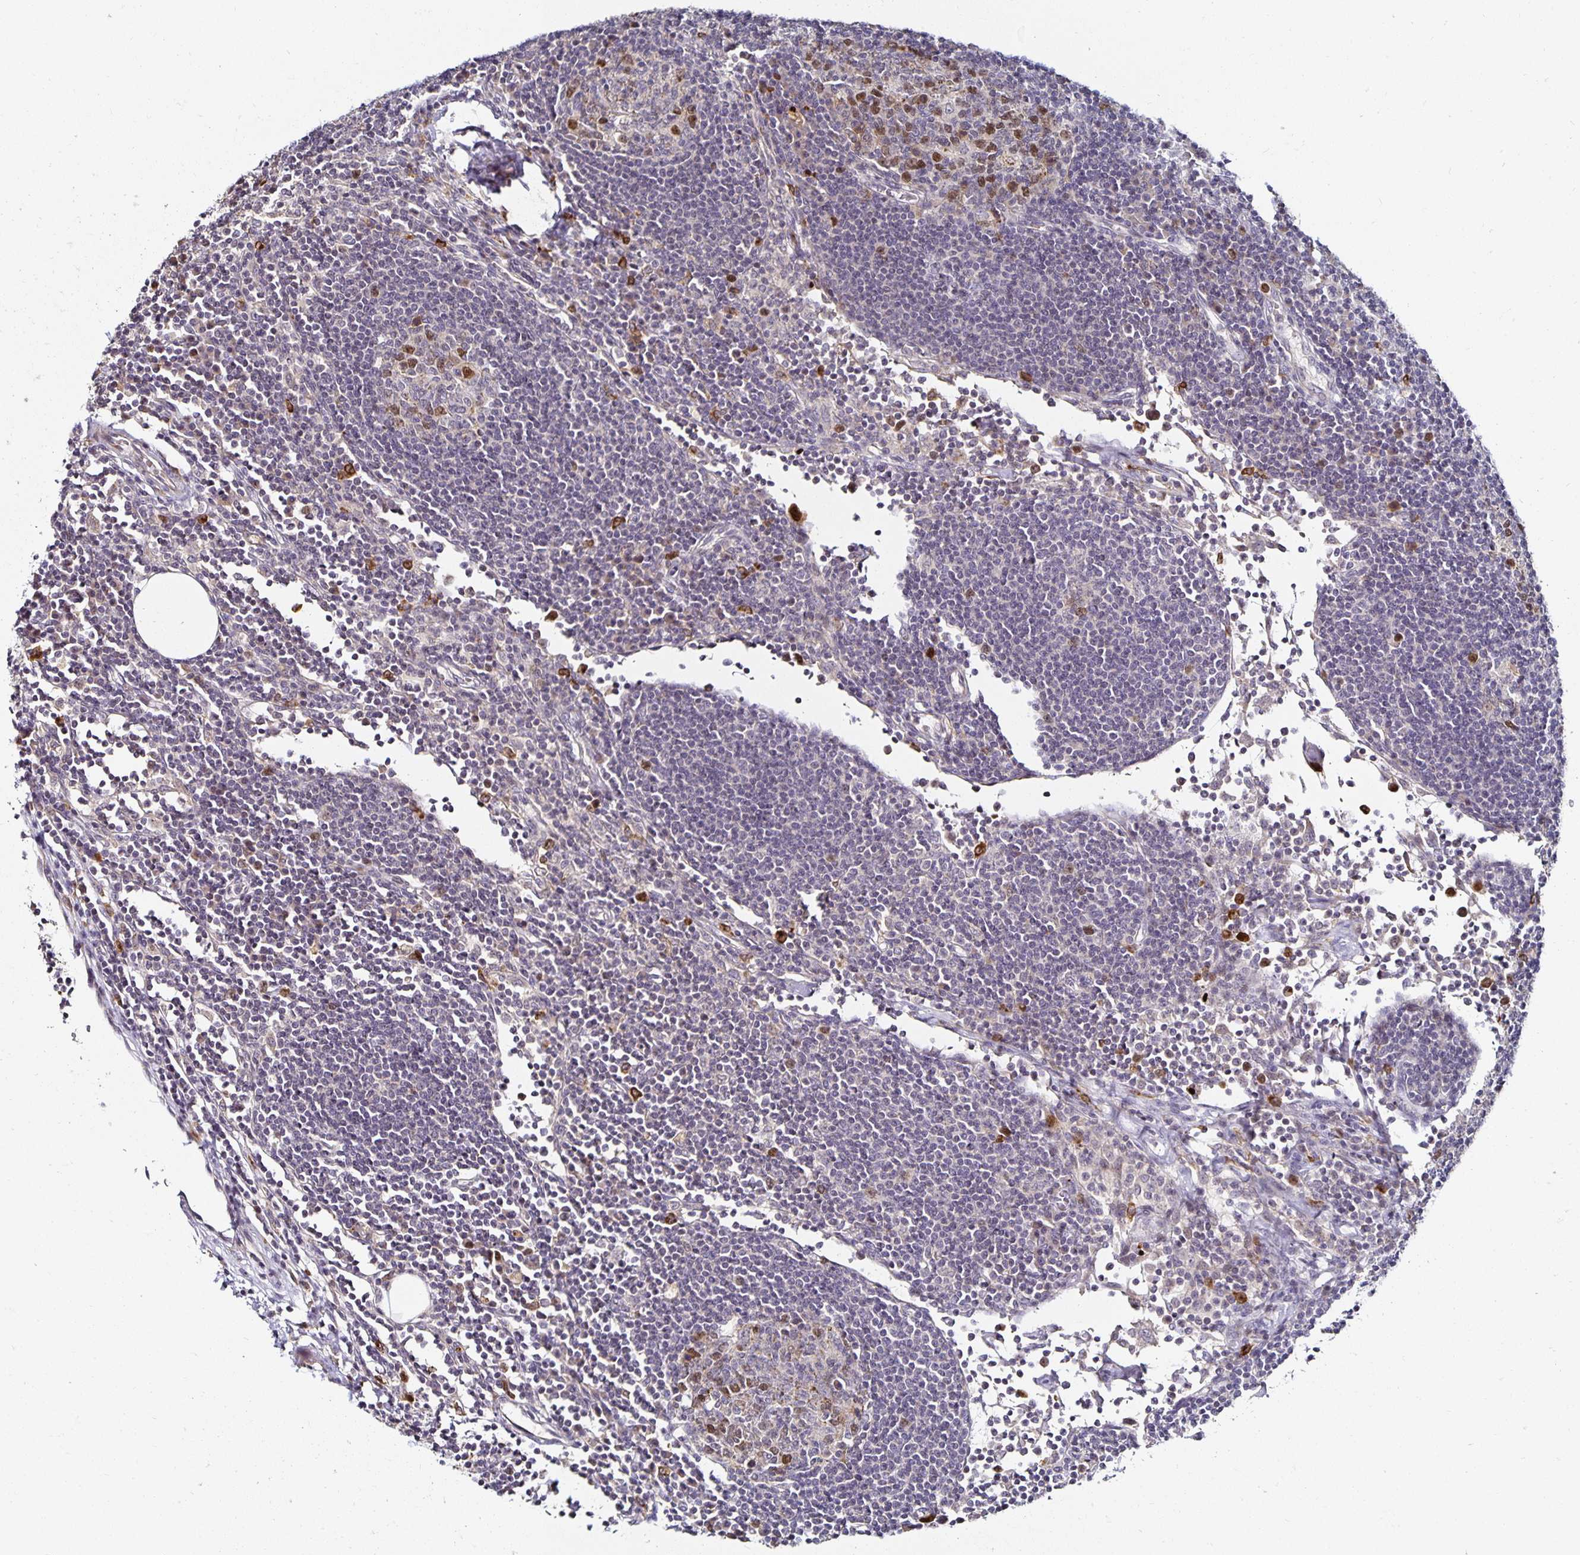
{"staining": {"intensity": "moderate", "quantity": "25%-75%", "location": "cytoplasmic/membranous,nuclear"}, "tissue": "lymph node", "cell_type": "Germinal center cells", "image_type": "normal", "snomed": [{"axis": "morphology", "description": "Normal tissue, NOS"}, {"axis": "topography", "description": "Lymph node"}], "caption": "Immunohistochemical staining of normal lymph node exhibits medium levels of moderate cytoplasmic/membranous,nuclear positivity in approximately 25%-75% of germinal center cells.", "gene": "ANLN", "patient": {"sex": "male", "age": 67}}